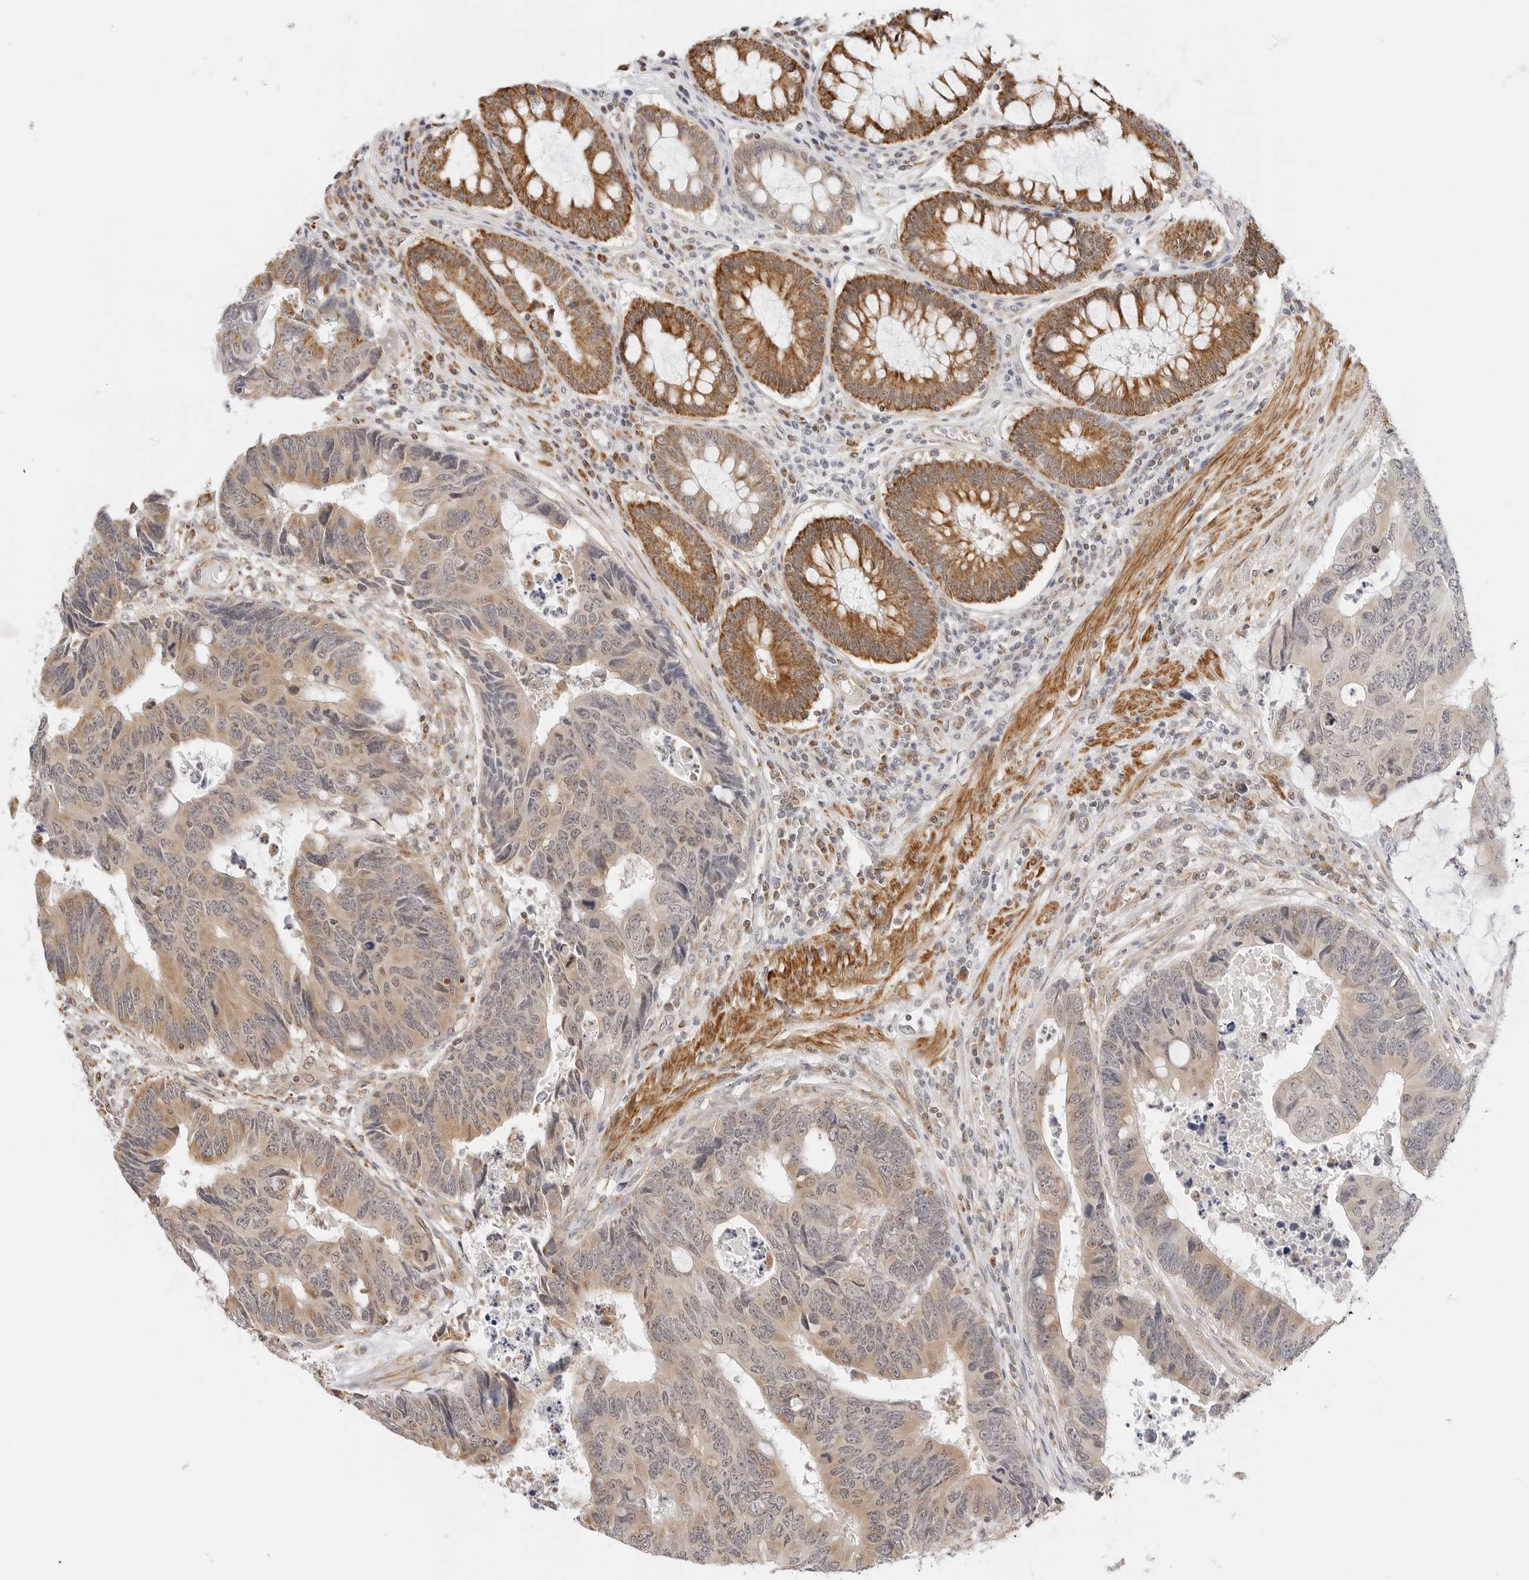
{"staining": {"intensity": "weak", "quantity": "25%-75%", "location": "cytoplasmic/membranous"}, "tissue": "colorectal cancer", "cell_type": "Tumor cells", "image_type": "cancer", "snomed": [{"axis": "morphology", "description": "Adenocarcinoma, NOS"}, {"axis": "topography", "description": "Rectum"}], "caption": "This is an image of immunohistochemistry (IHC) staining of colorectal cancer (adenocarcinoma), which shows weak positivity in the cytoplasmic/membranous of tumor cells.", "gene": "GORAB", "patient": {"sex": "male", "age": 84}}